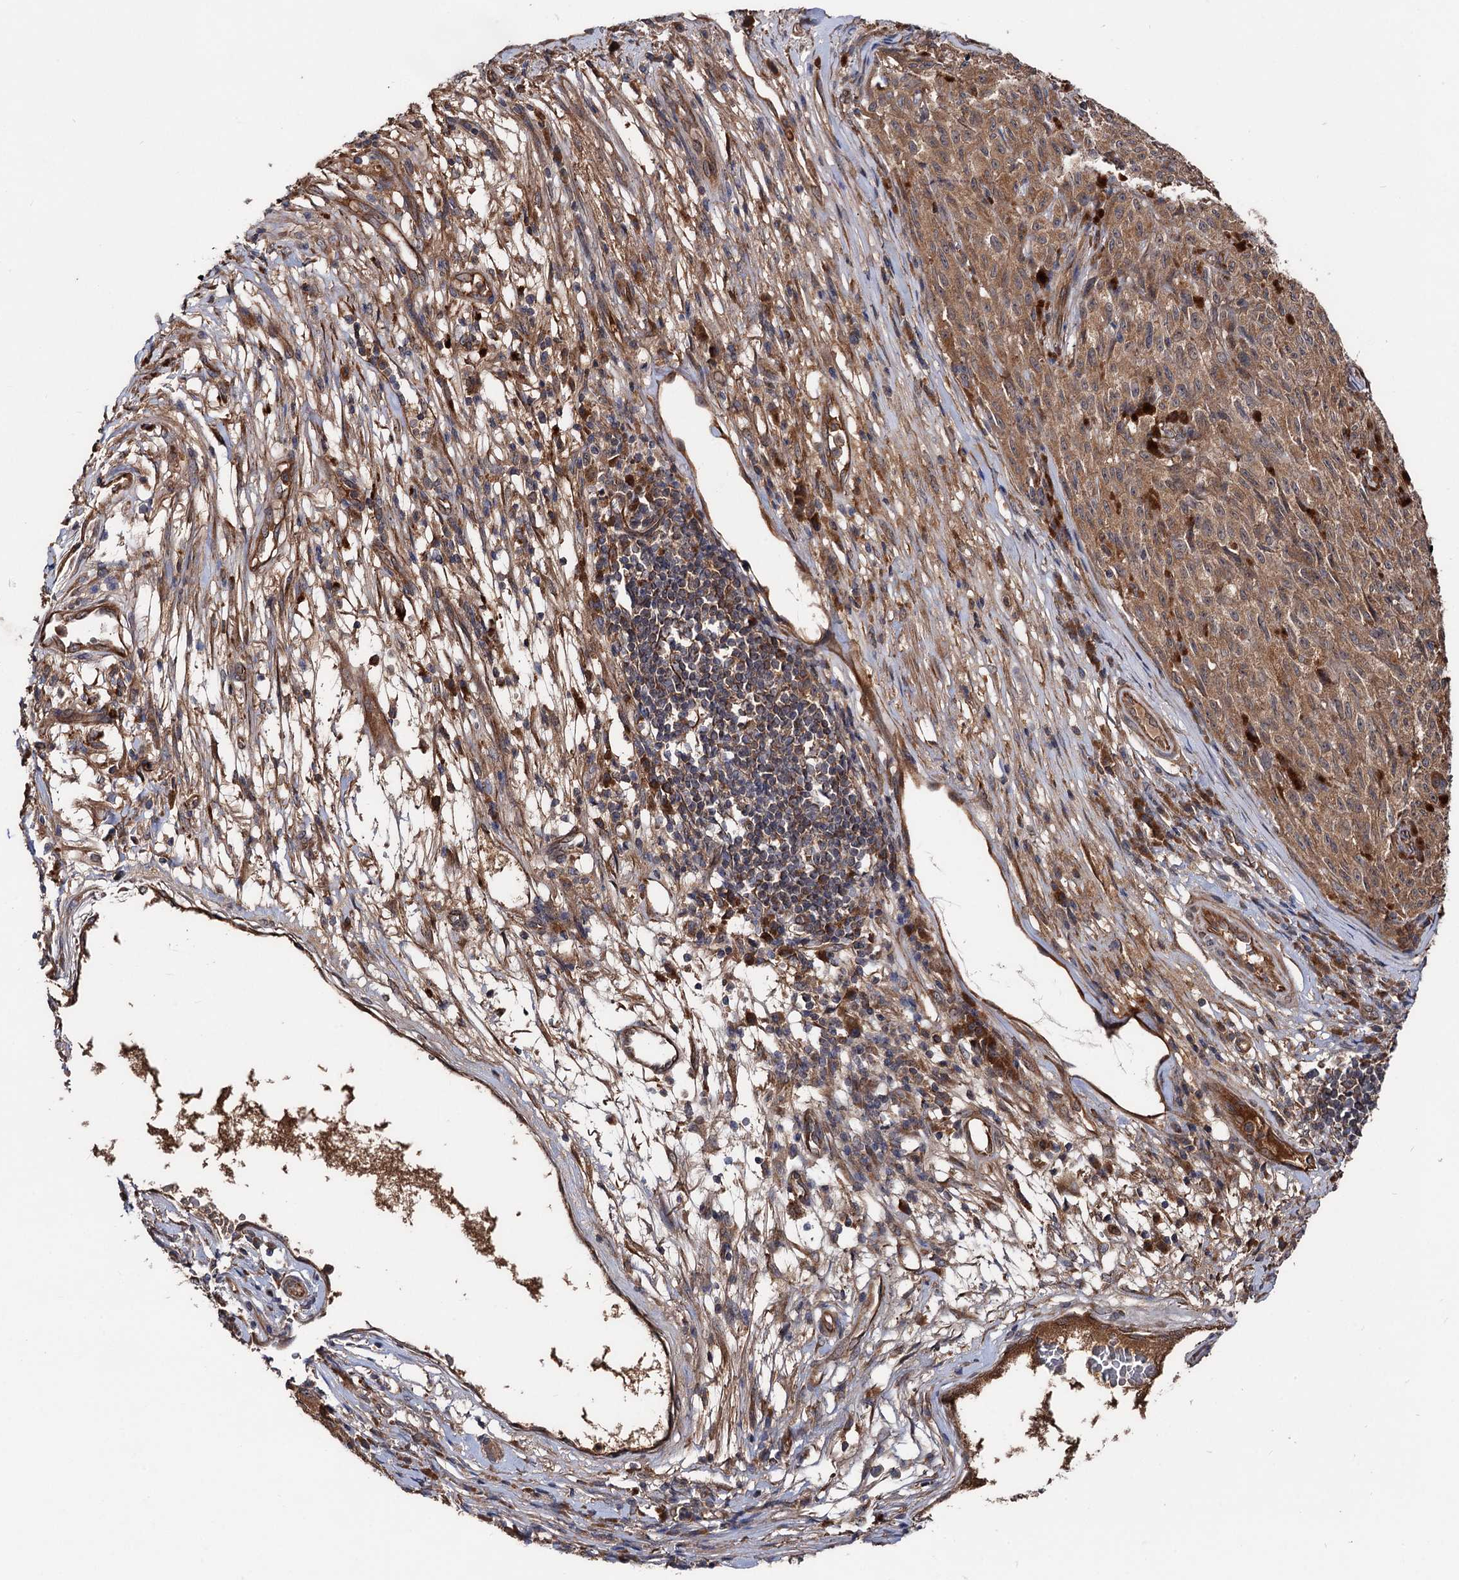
{"staining": {"intensity": "weak", "quantity": ">75%", "location": "cytoplasmic/membranous"}, "tissue": "melanoma", "cell_type": "Tumor cells", "image_type": "cancer", "snomed": [{"axis": "morphology", "description": "Malignant melanoma, NOS"}, {"axis": "topography", "description": "Skin"}], "caption": "Malignant melanoma tissue reveals weak cytoplasmic/membranous positivity in about >75% of tumor cells (DAB IHC with brightfield microscopy, high magnification).", "gene": "TEX9", "patient": {"sex": "female", "age": 82}}